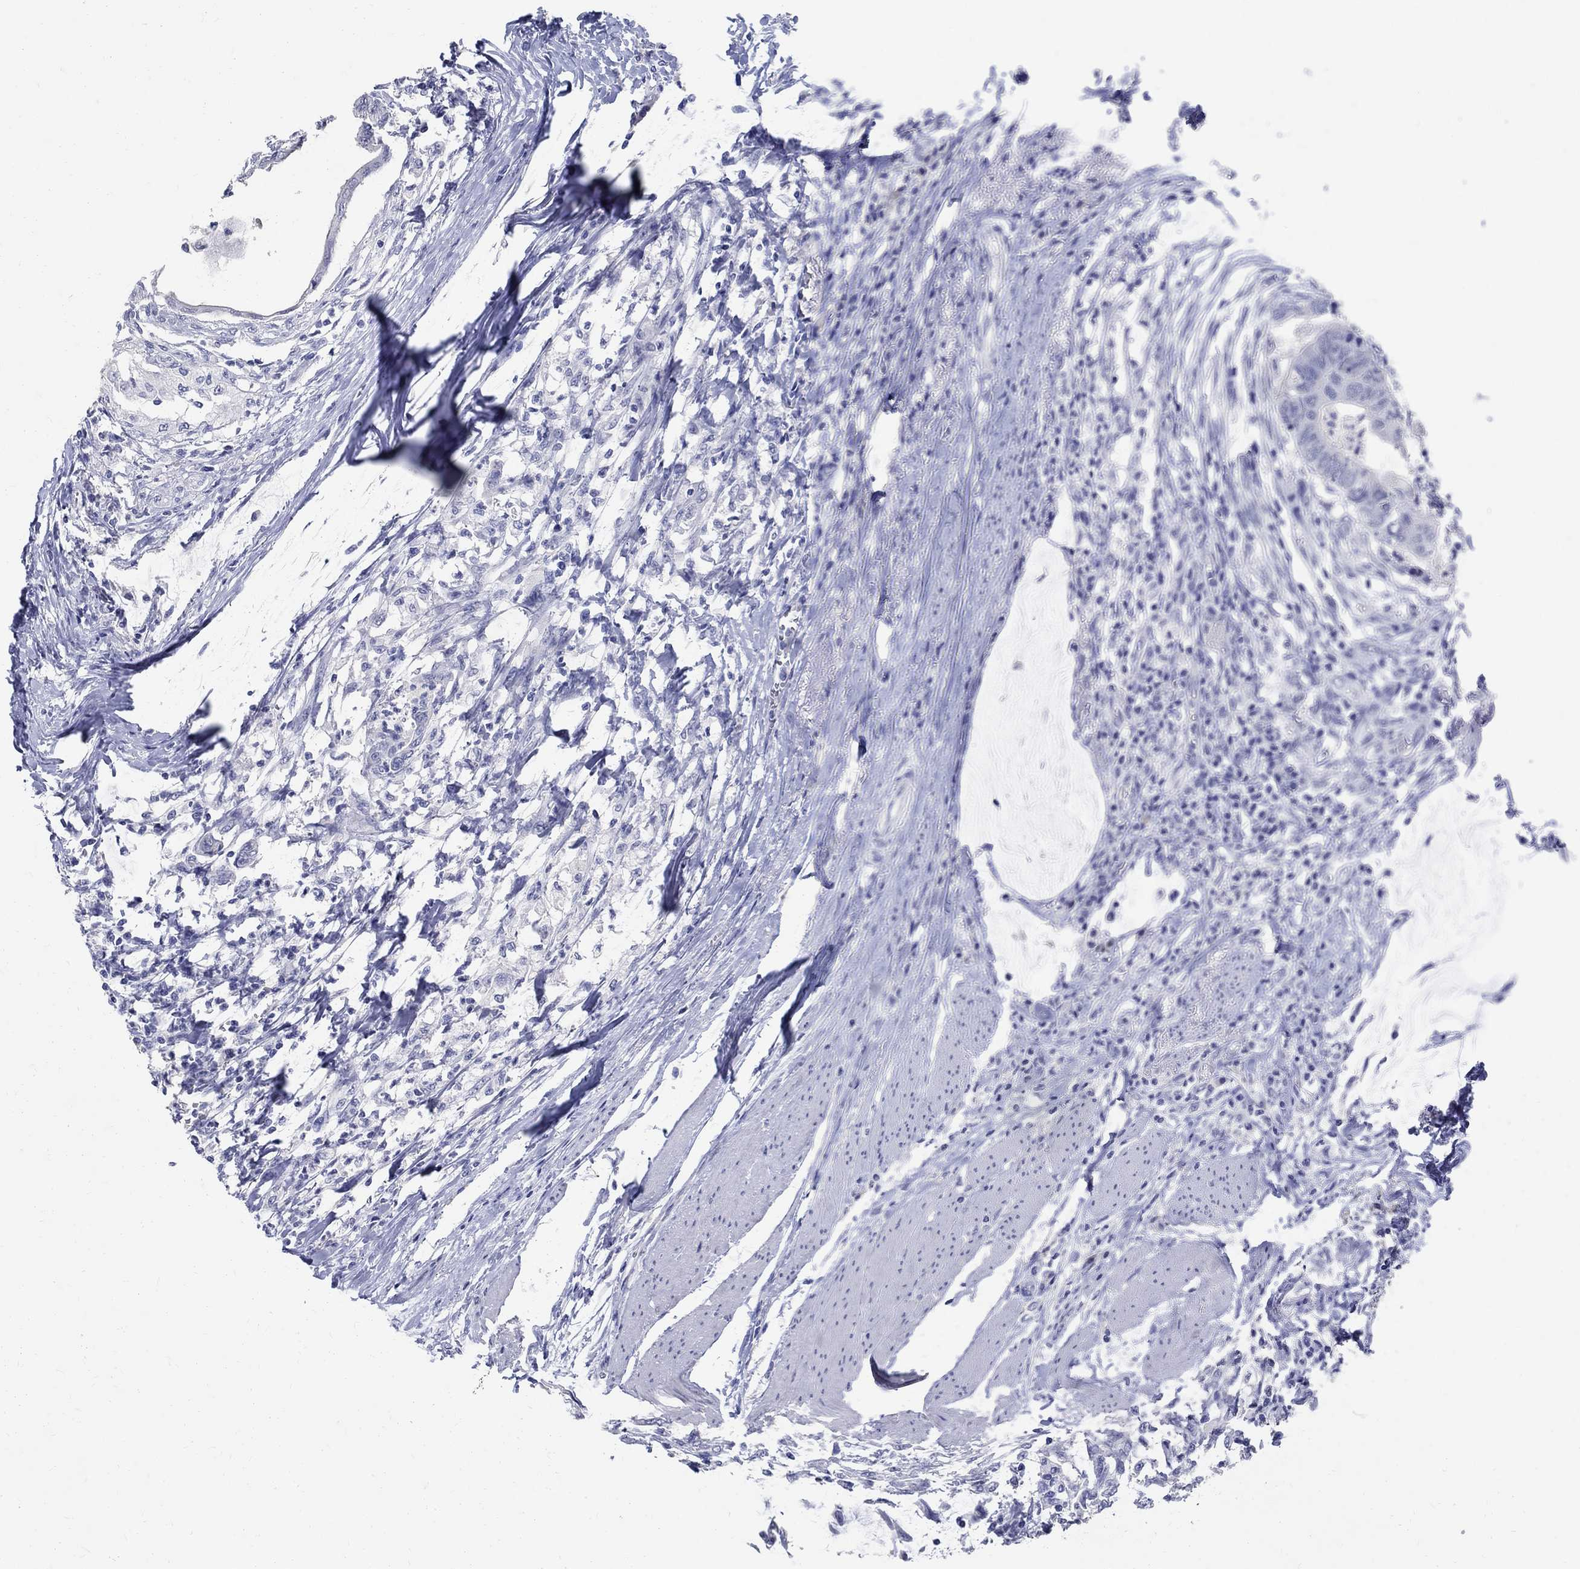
{"staining": {"intensity": "negative", "quantity": "none", "location": "none"}, "tissue": "colorectal cancer", "cell_type": "Tumor cells", "image_type": "cancer", "snomed": [{"axis": "morphology", "description": "Normal tissue, NOS"}, {"axis": "morphology", "description": "Adenocarcinoma, NOS"}, {"axis": "topography", "description": "Rectum"}, {"axis": "topography", "description": "Peripheral nerve tissue"}], "caption": "Immunohistochemistry (IHC) of human colorectal cancer reveals no positivity in tumor cells. (DAB IHC, high magnification).", "gene": "SOX2", "patient": {"sex": "male", "age": 92}}